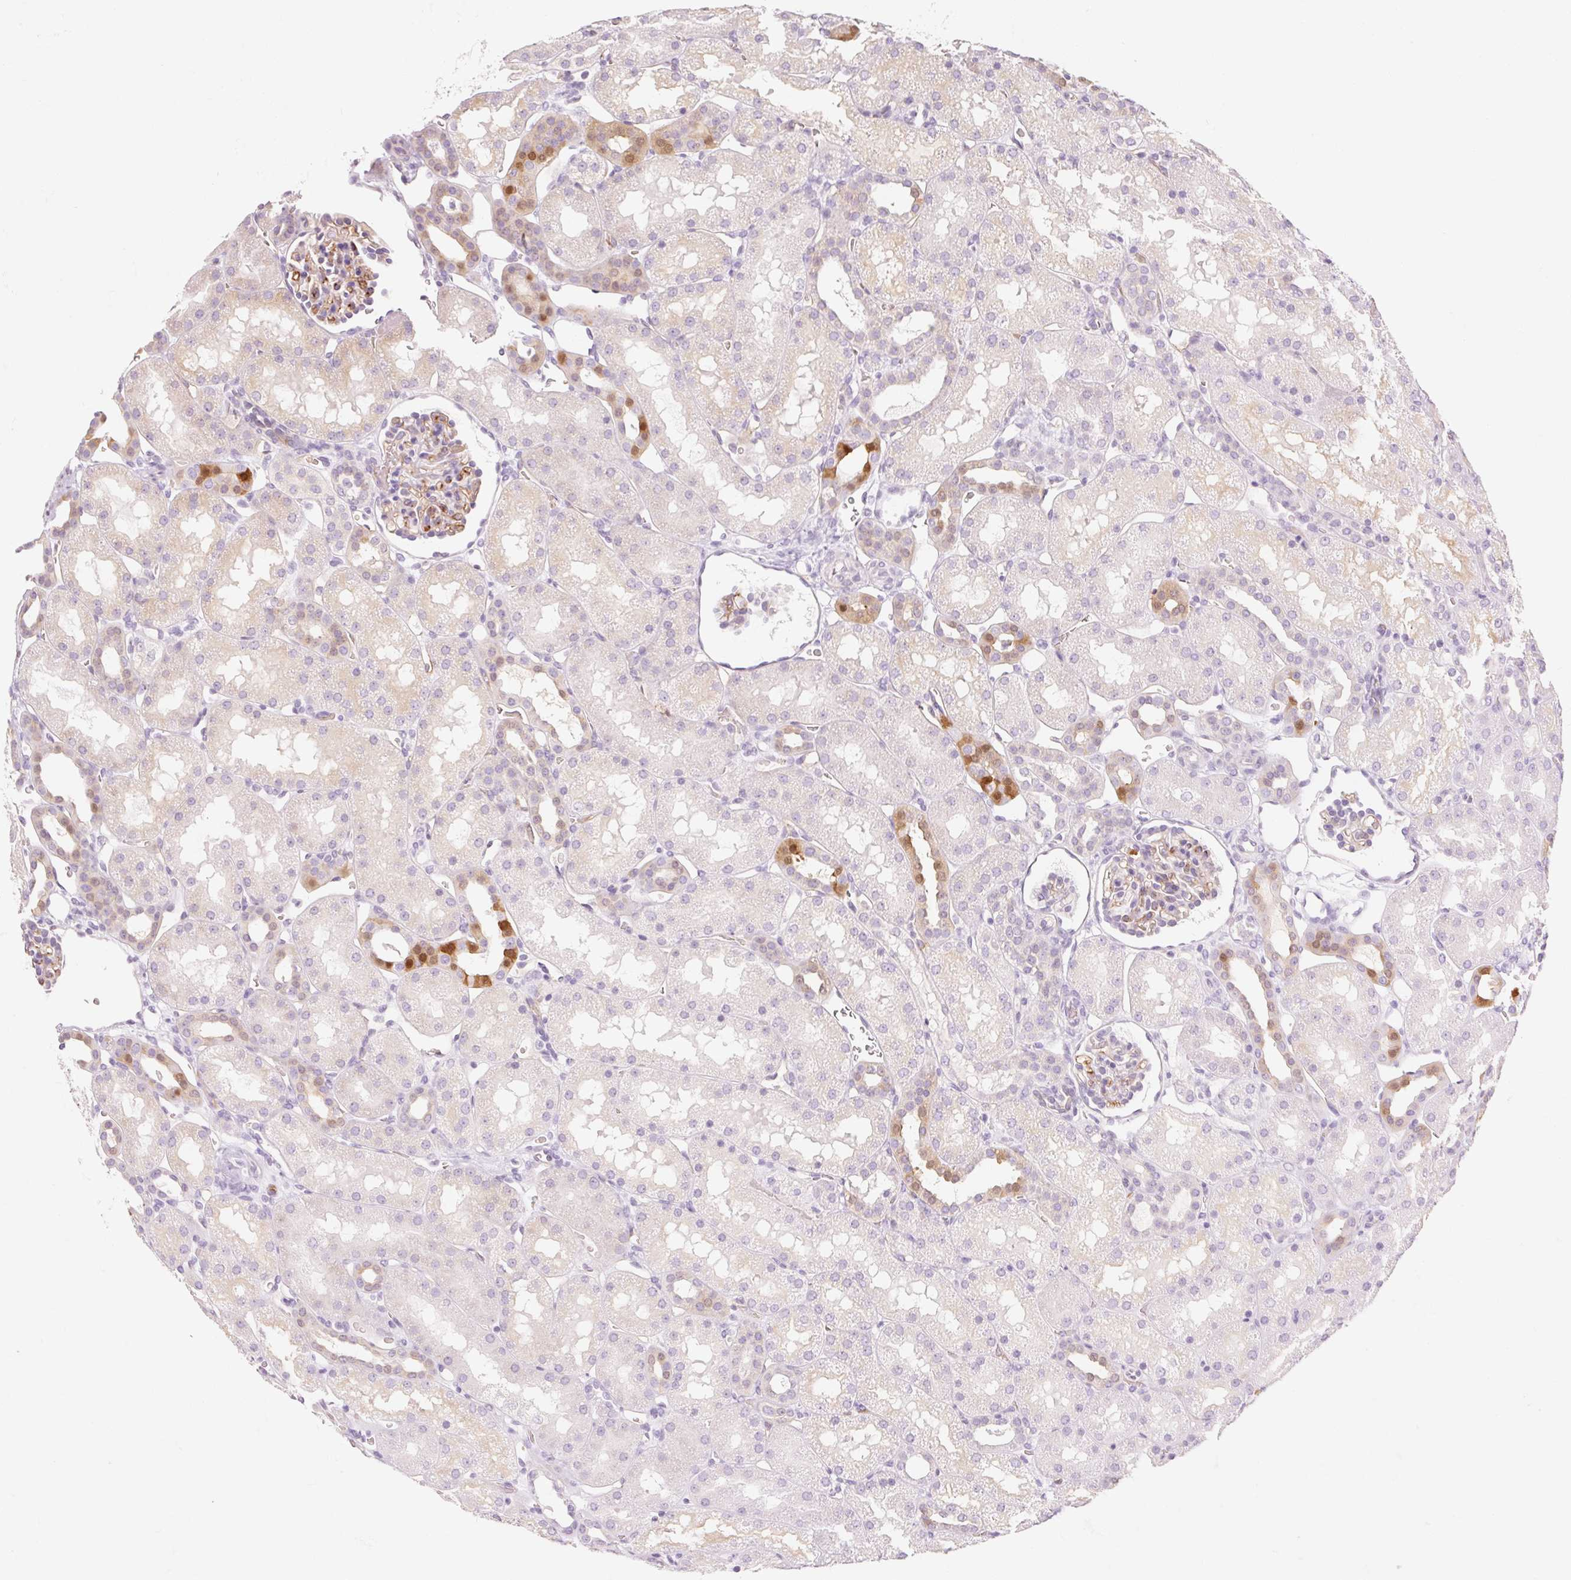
{"staining": {"intensity": "moderate", "quantity": "<25%", "location": "cytoplasmic/membranous"}, "tissue": "kidney", "cell_type": "Cells in glomeruli", "image_type": "normal", "snomed": [{"axis": "morphology", "description": "Normal tissue, NOS"}, {"axis": "topography", "description": "Kidney"}], "caption": "The image shows staining of normal kidney, revealing moderate cytoplasmic/membranous protein staining (brown color) within cells in glomeruli. The protein of interest is shown in brown color, while the nuclei are stained blue.", "gene": "TAF1L", "patient": {"sex": "male", "age": 2}}